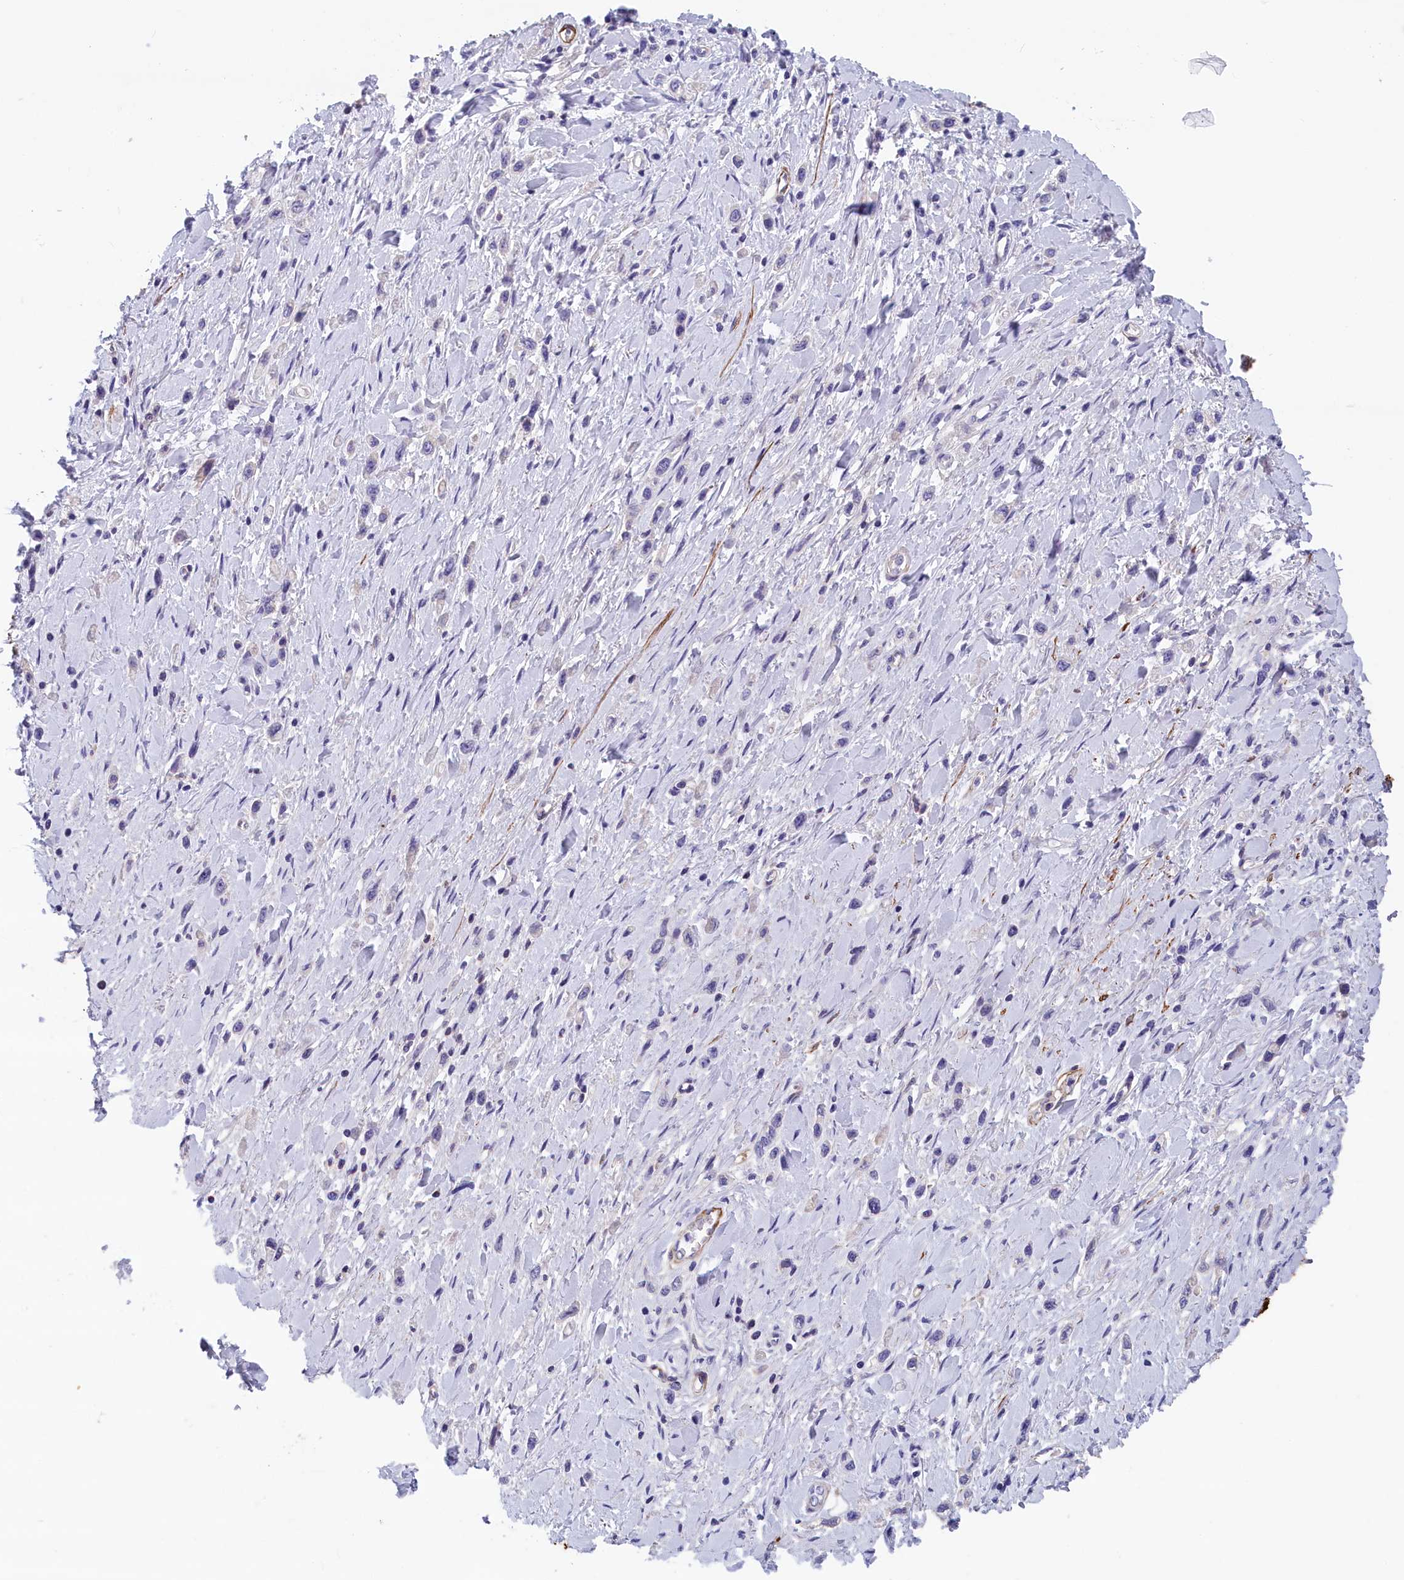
{"staining": {"intensity": "negative", "quantity": "none", "location": "none"}, "tissue": "stomach cancer", "cell_type": "Tumor cells", "image_type": "cancer", "snomed": [{"axis": "morphology", "description": "Adenocarcinoma, NOS"}, {"axis": "topography", "description": "Stomach"}], "caption": "Tumor cells show no significant protein positivity in stomach cancer.", "gene": "BCL2L13", "patient": {"sex": "female", "age": 65}}